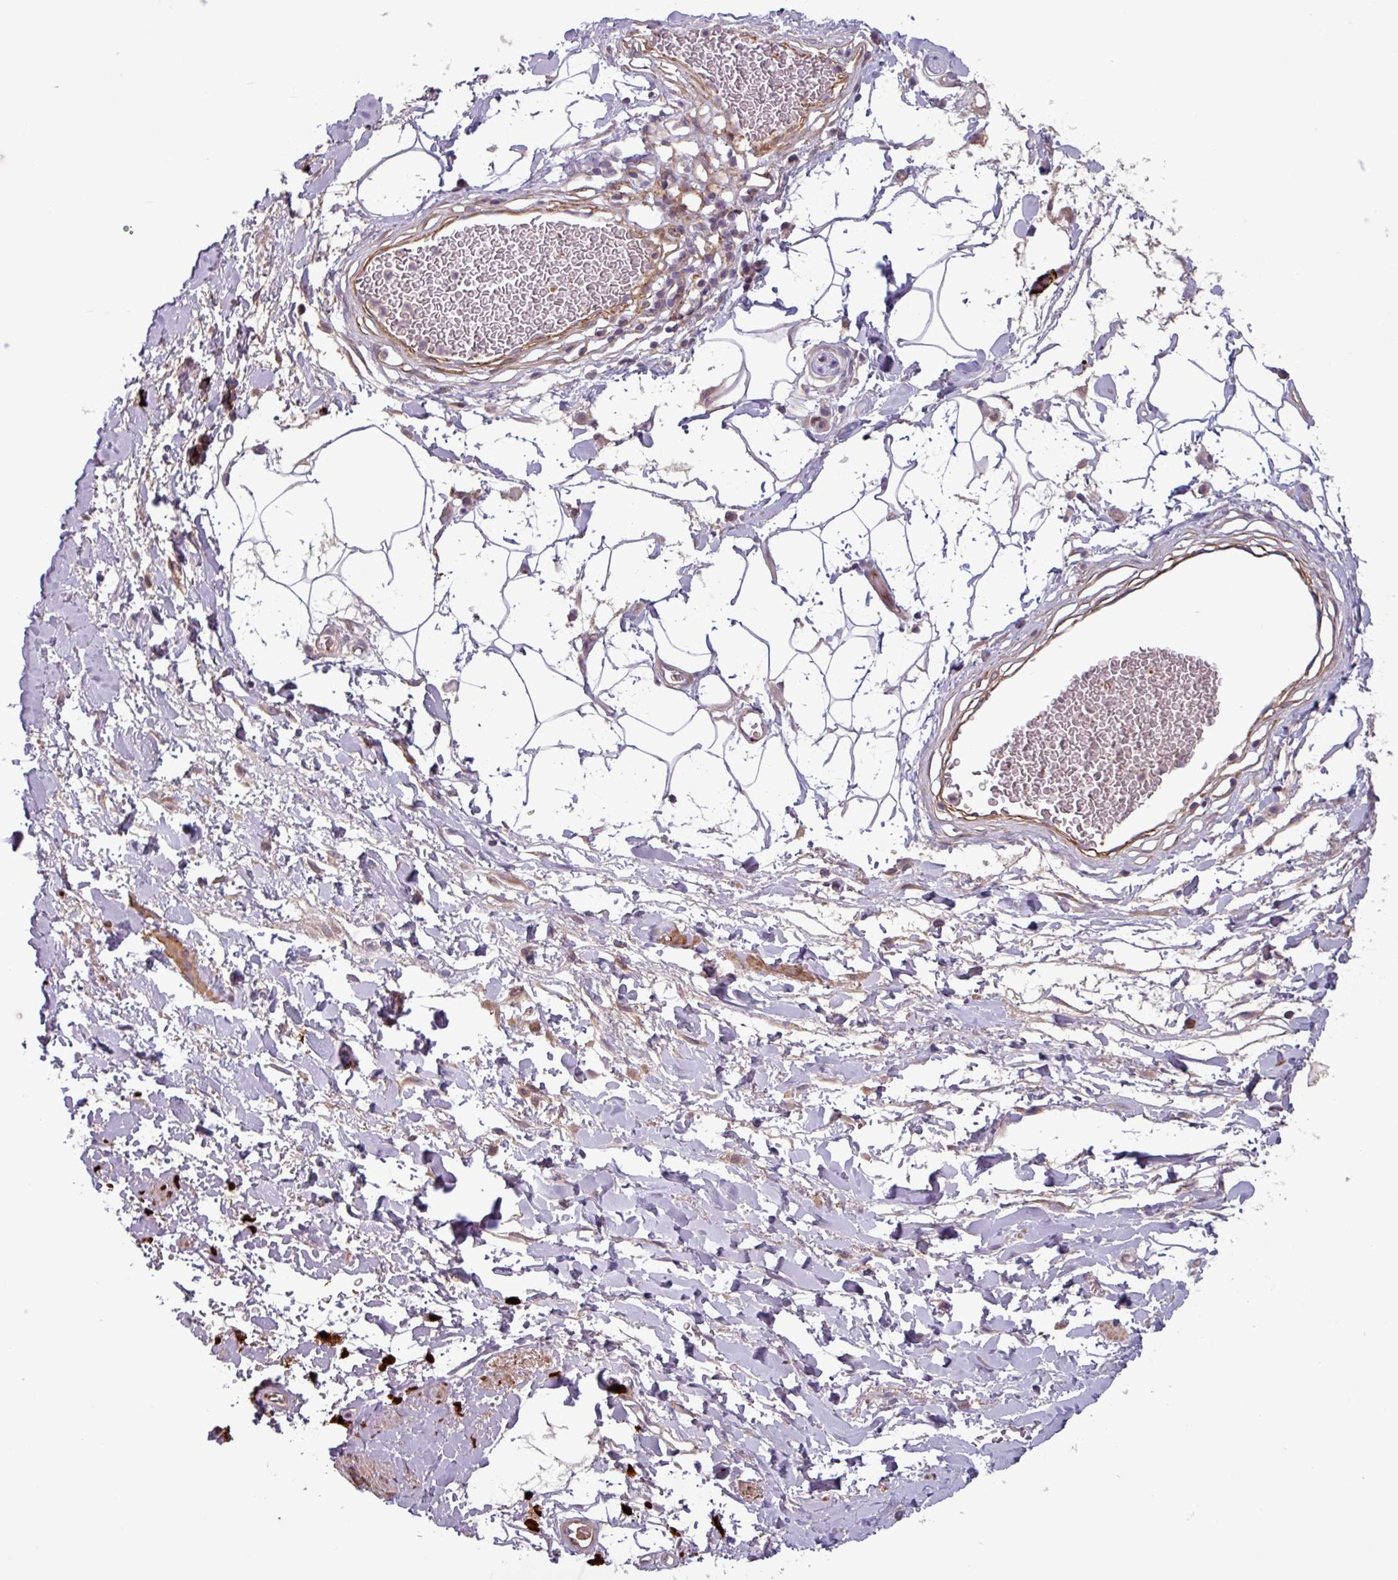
{"staining": {"intensity": "negative", "quantity": "none", "location": "none"}, "tissue": "adipose tissue", "cell_type": "Adipocytes", "image_type": "normal", "snomed": [{"axis": "morphology", "description": "Normal tissue, NOS"}, {"axis": "morphology", "description": "Adenocarcinoma, NOS"}, {"axis": "topography", "description": "Rectum"}, {"axis": "topography", "description": "Vagina"}, {"axis": "topography", "description": "Peripheral nerve tissue"}], "caption": "The IHC histopathology image has no significant staining in adipocytes of adipose tissue.", "gene": "PCED1A", "patient": {"sex": "female", "age": 71}}